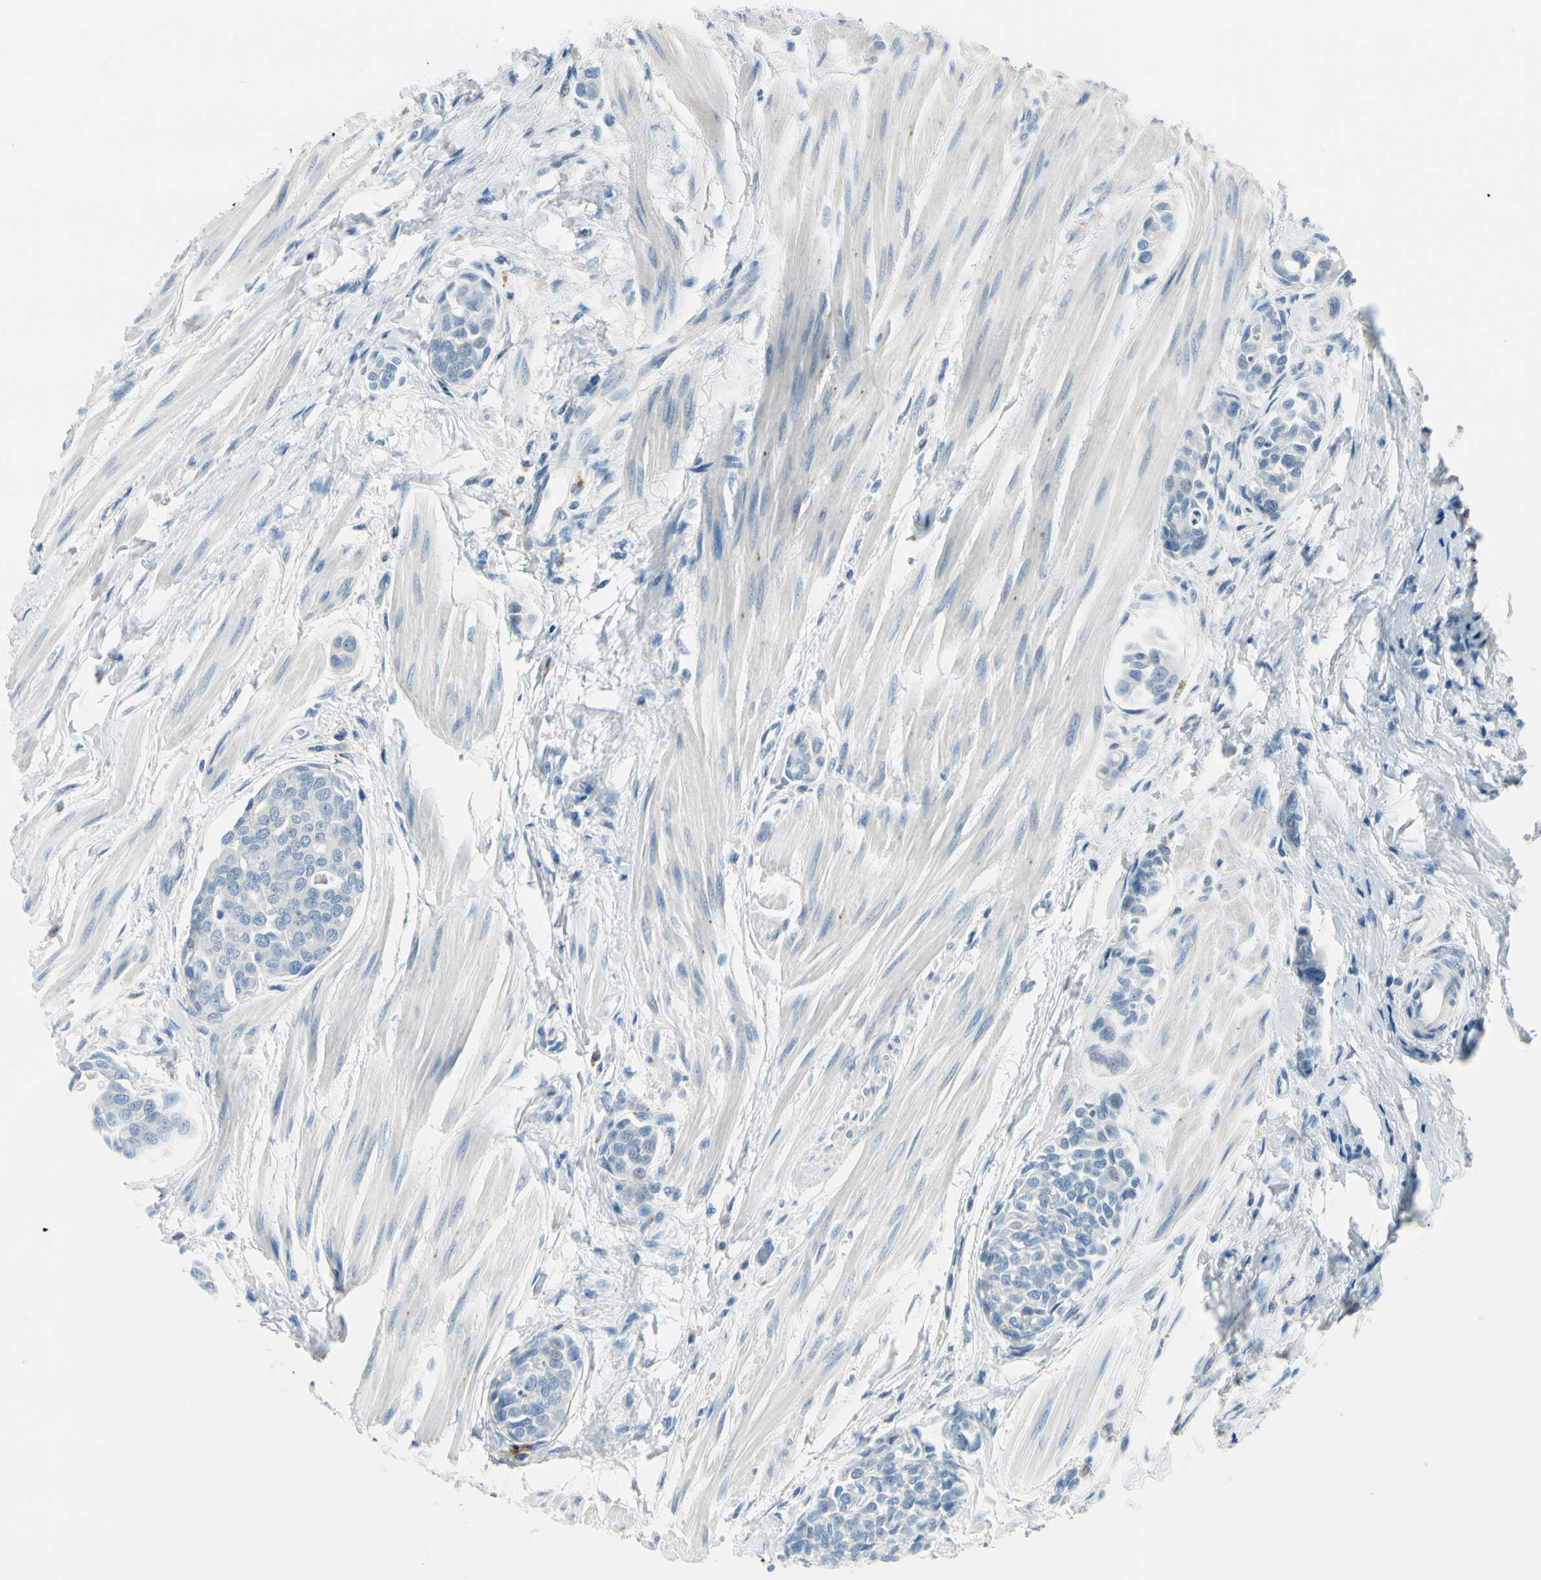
{"staining": {"intensity": "negative", "quantity": "none", "location": "none"}, "tissue": "urothelial cancer", "cell_type": "Tumor cells", "image_type": "cancer", "snomed": [{"axis": "morphology", "description": "Urothelial carcinoma, High grade"}, {"axis": "topography", "description": "Urinary bladder"}], "caption": "Image shows no protein positivity in tumor cells of urothelial carcinoma (high-grade) tissue.", "gene": "PEBP1", "patient": {"sex": "male", "age": 78}}